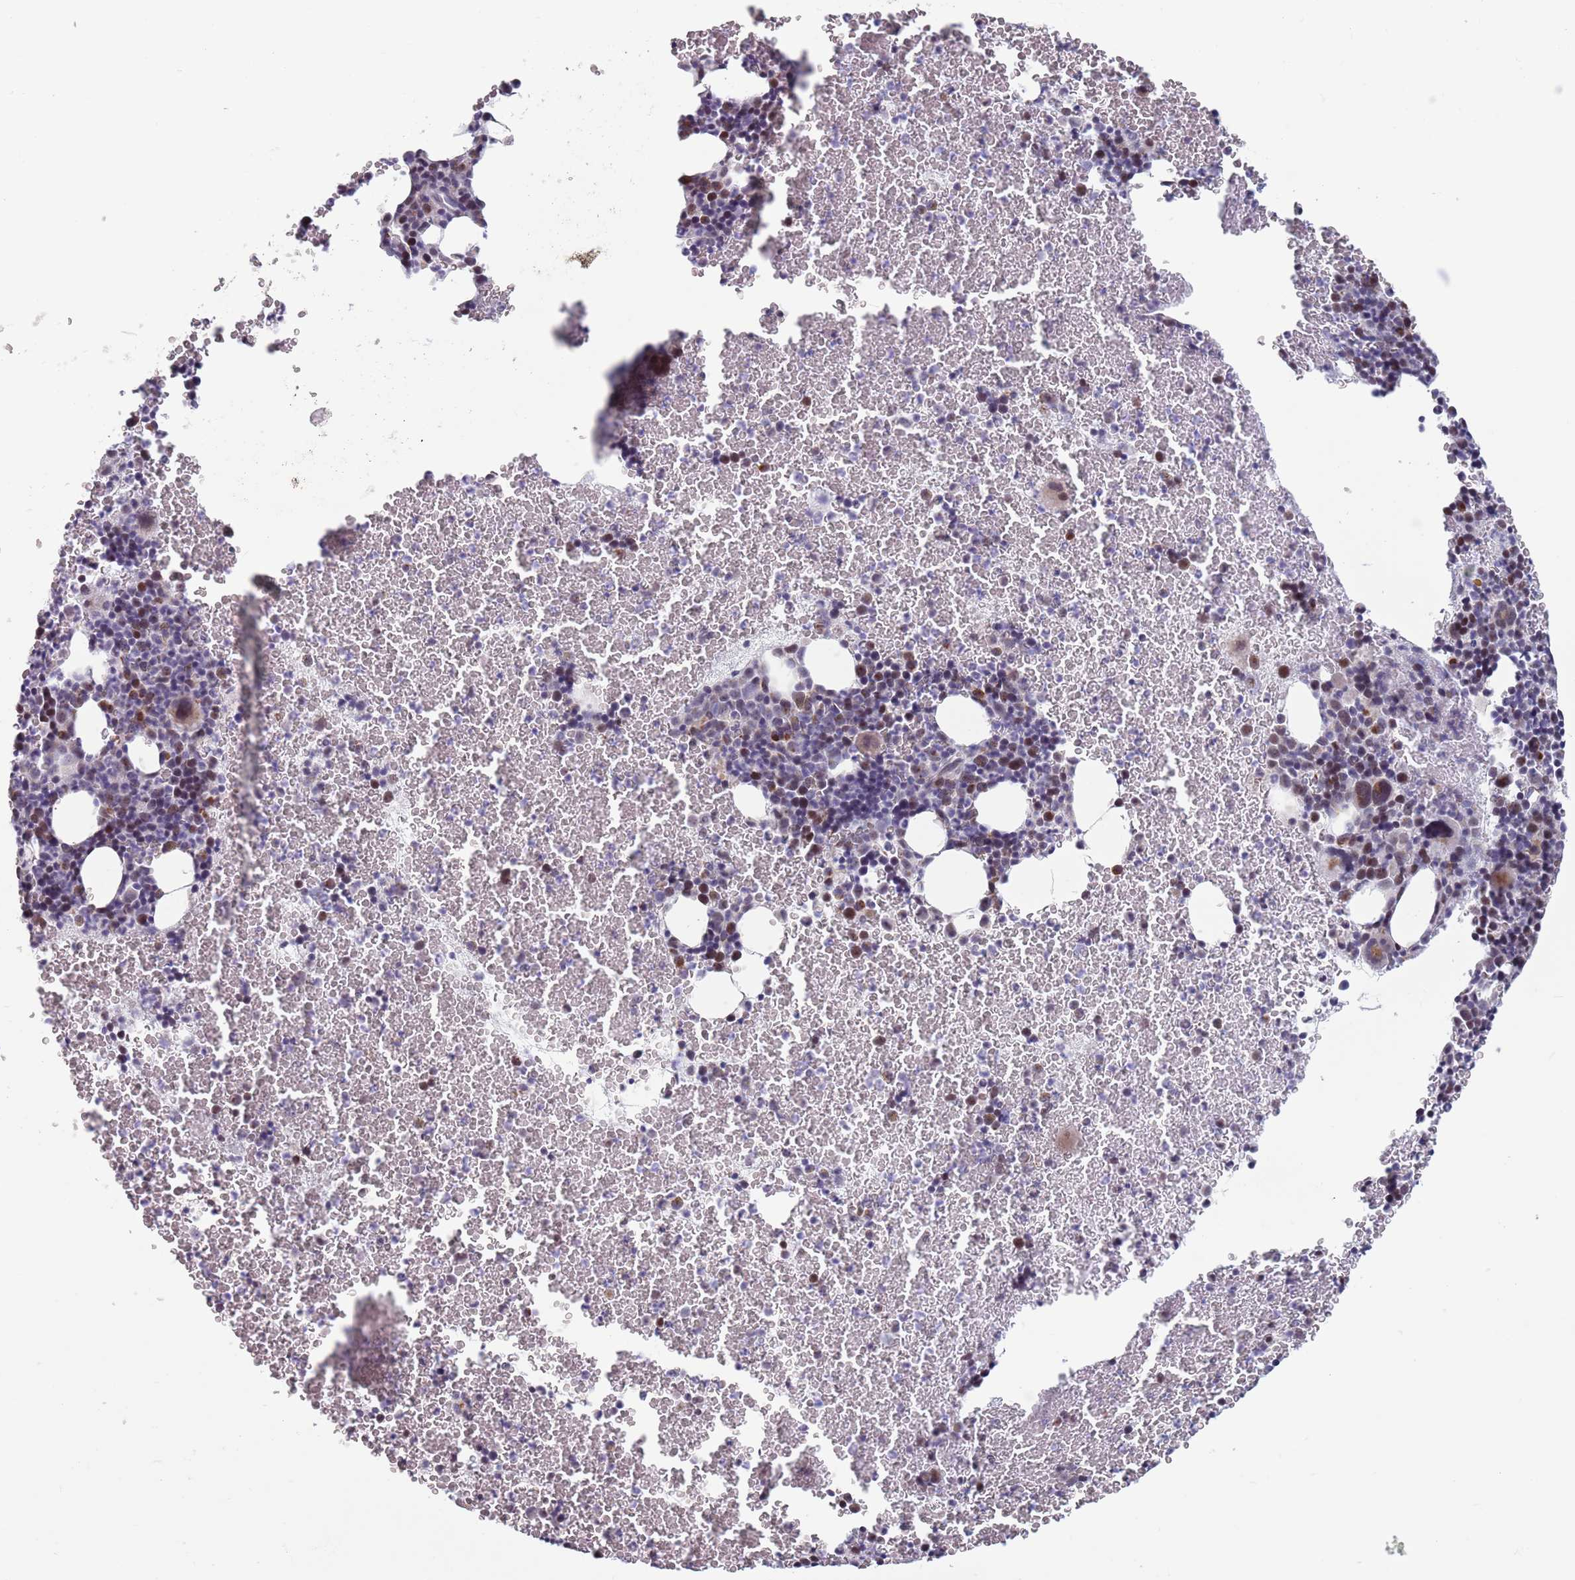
{"staining": {"intensity": "moderate", "quantity": "<25%", "location": "cytoplasmic/membranous,nuclear"}, "tissue": "bone marrow", "cell_type": "Hematopoietic cells", "image_type": "normal", "snomed": [{"axis": "morphology", "description": "Normal tissue, NOS"}, {"axis": "topography", "description": "Bone marrow"}], "caption": "A micrograph showing moderate cytoplasmic/membranous,nuclear staining in approximately <25% of hematopoietic cells in benign bone marrow, as visualized by brown immunohistochemical staining.", "gene": "ZKSCAN2", "patient": {"sex": "male", "age": 11}}